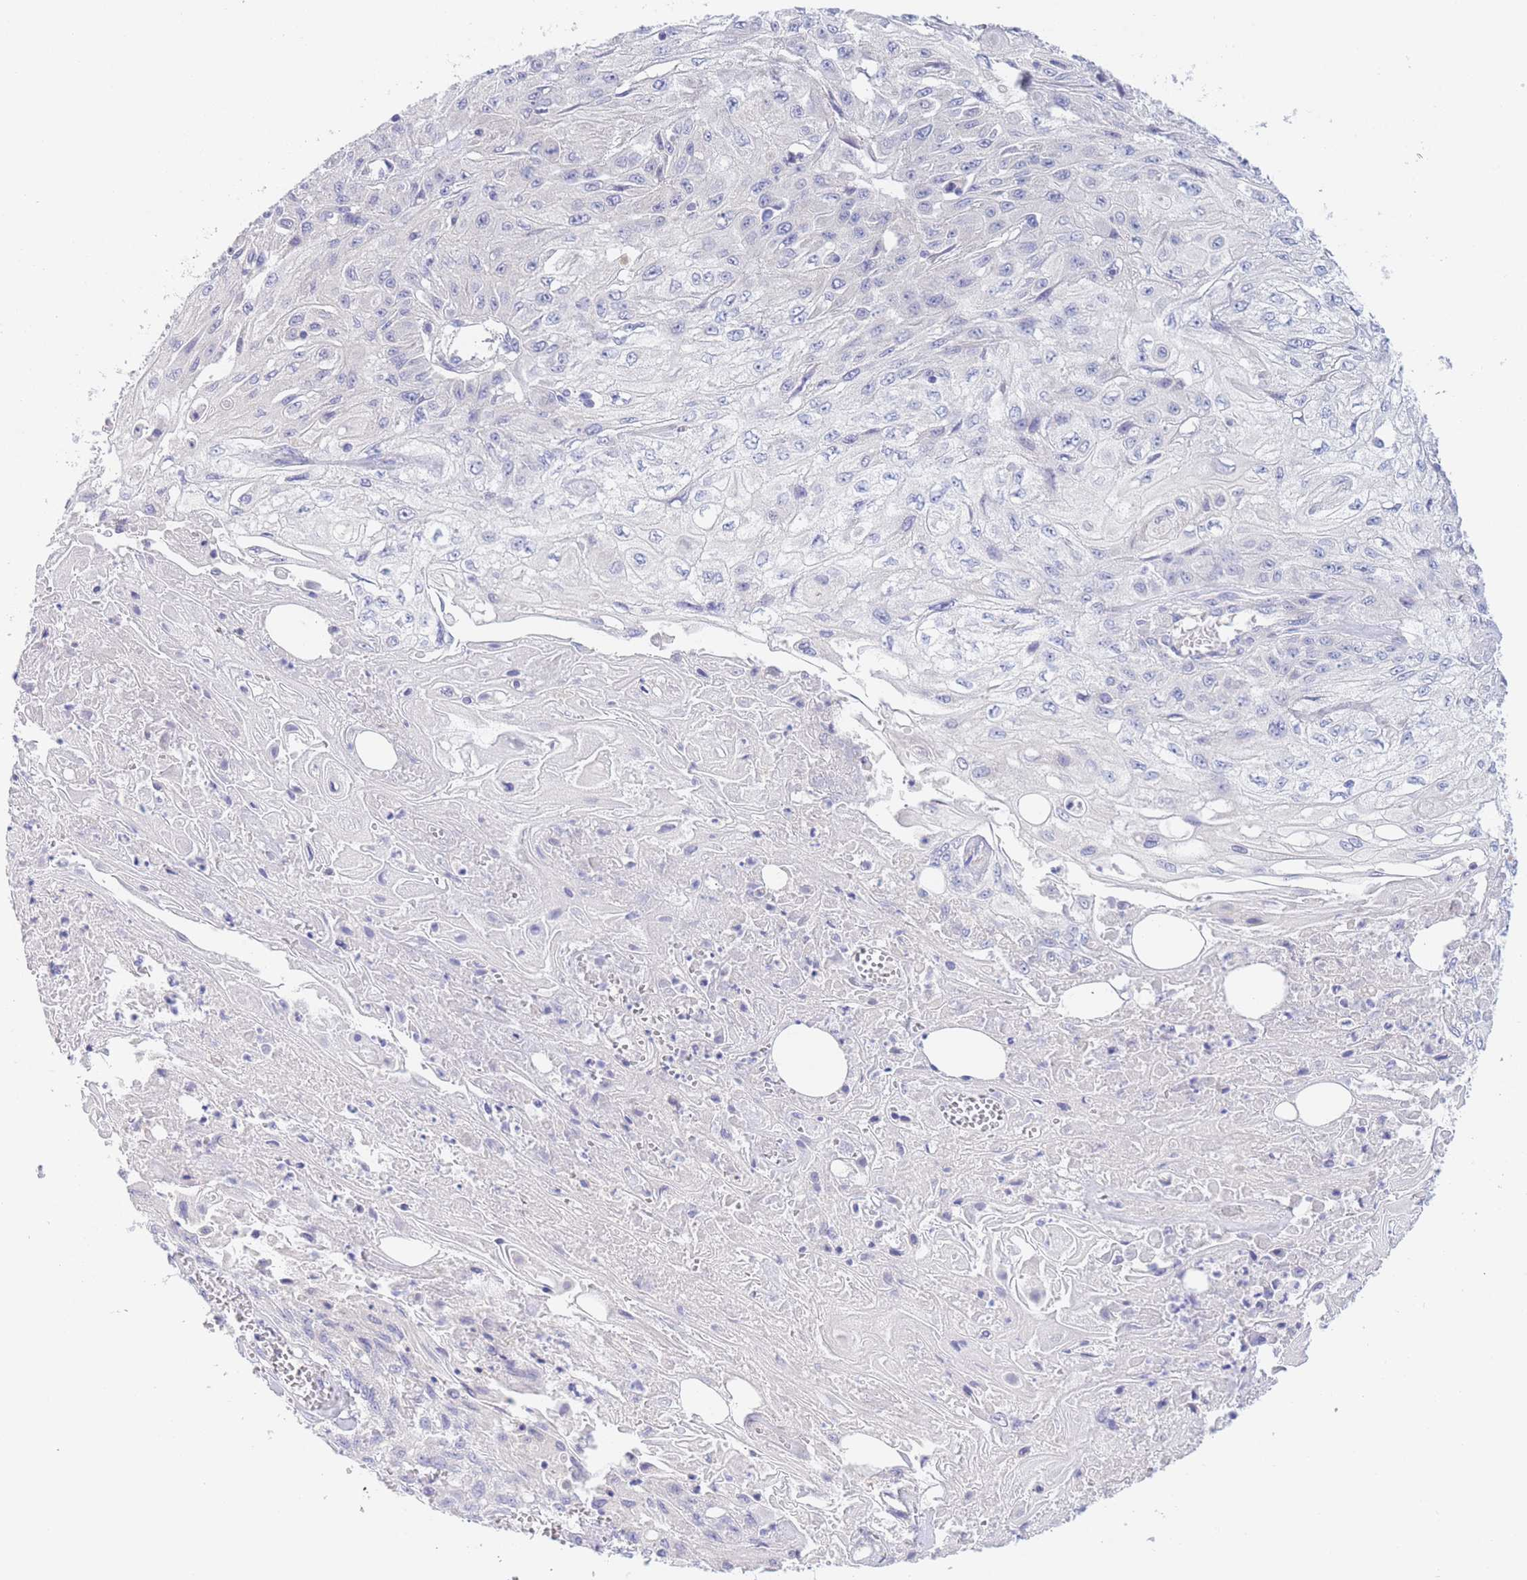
{"staining": {"intensity": "negative", "quantity": "none", "location": "none"}, "tissue": "skin cancer", "cell_type": "Tumor cells", "image_type": "cancer", "snomed": [{"axis": "morphology", "description": "Squamous cell carcinoma, NOS"}, {"axis": "morphology", "description": "Squamous cell carcinoma, metastatic, NOS"}, {"axis": "topography", "description": "Skin"}, {"axis": "topography", "description": "Lymph node"}], "caption": "There is no significant staining in tumor cells of skin cancer. The staining is performed using DAB (3,3'-diaminobenzidine) brown chromogen with nuclei counter-stained in using hematoxylin.", "gene": "PCDHB3", "patient": {"sex": "male", "age": 75}}